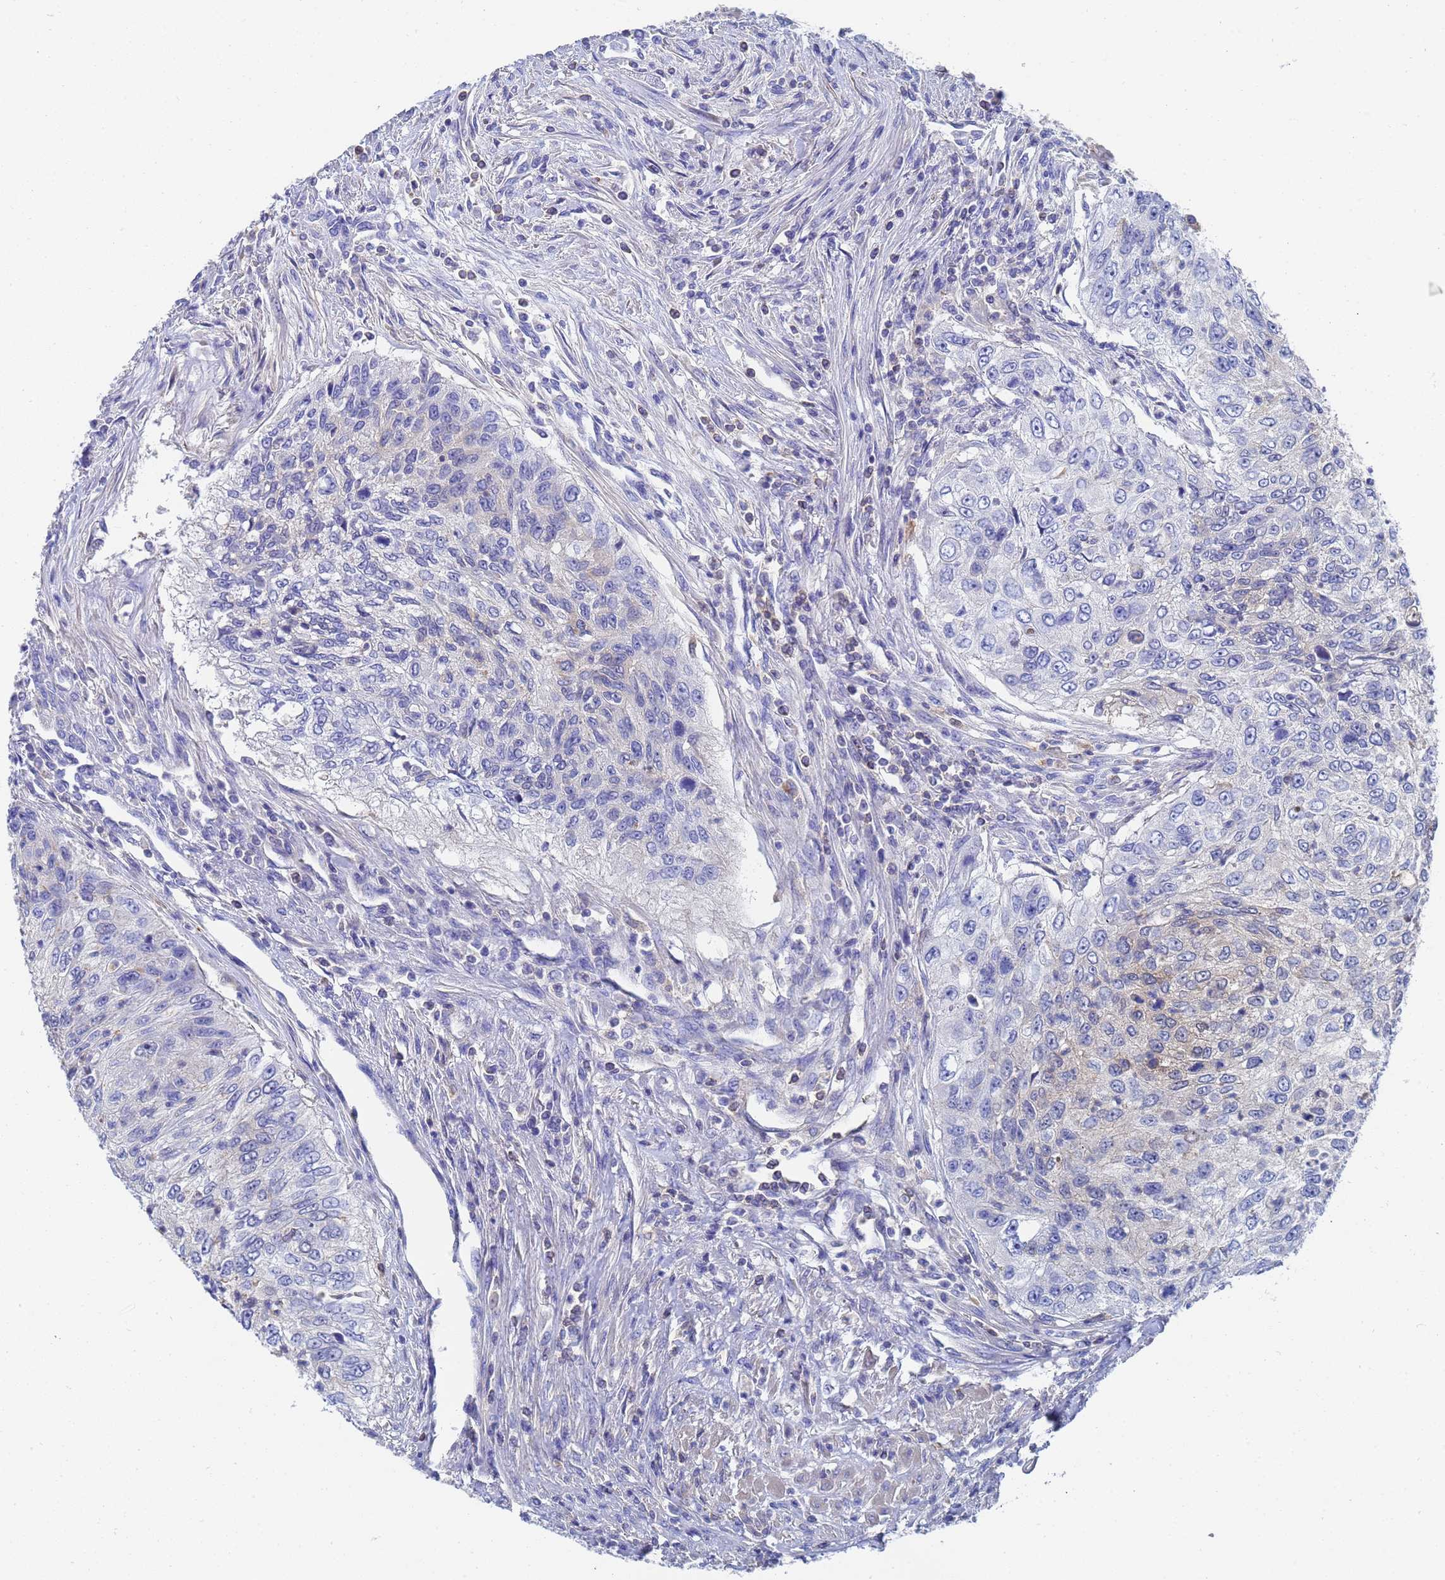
{"staining": {"intensity": "negative", "quantity": "none", "location": "none"}, "tissue": "urothelial cancer", "cell_type": "Tumor cells", "image_type": "cancer", "snomed": [{"axis": "morphology", "description": "Urothelial carcinoma, High grade"}, {"axis": "topography", "description": "Urinary bladder"}], "caption": "This is an IHC histopathology image of human urothelial cancer. There is no staining in tumor cells.", "gene": "GCHFR", "patient": {"sex": "female", "age": 60}}